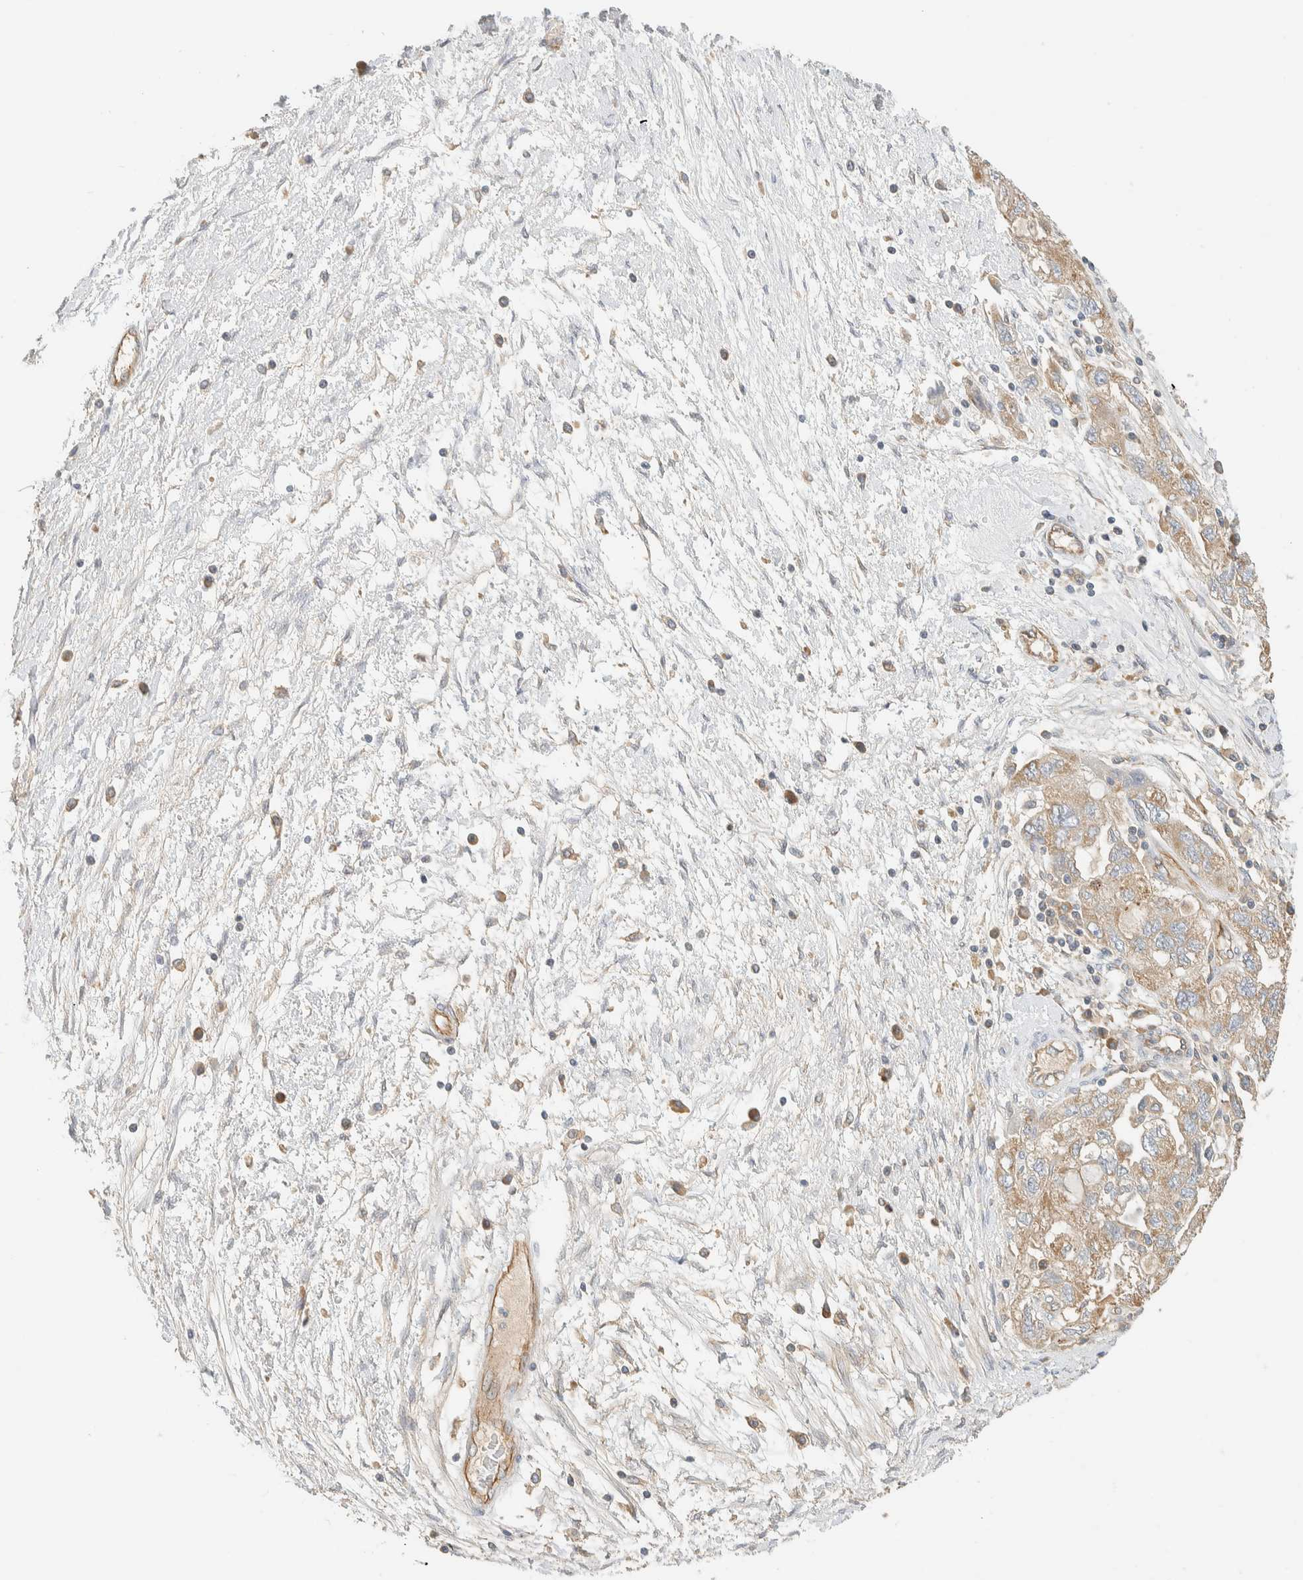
{"staining": {"intensity": "weak", "quantity": "25%-75%", "location": "cytoplasmic/membranous"}, "tissue": "ovarian cancer", "cell_type": "Tumor cells", "image_type": "cancer", "snomed": [{"axis": "morphology", "description": "Carcinoma, NOS"}, {"axis": "morphology", "description": "Cystadenocarcinoma, serous, NOS"}, {"axis": "topography", "description": "Ovary"}], "caption": "Ovarian carcinoma stained with a brown dye shows weak cytoplasmic/membranous positive staining in about 25%-75% of tumor cells.", "gene": "LIMA1", "patient": {"sex": "female", "age": 69}}